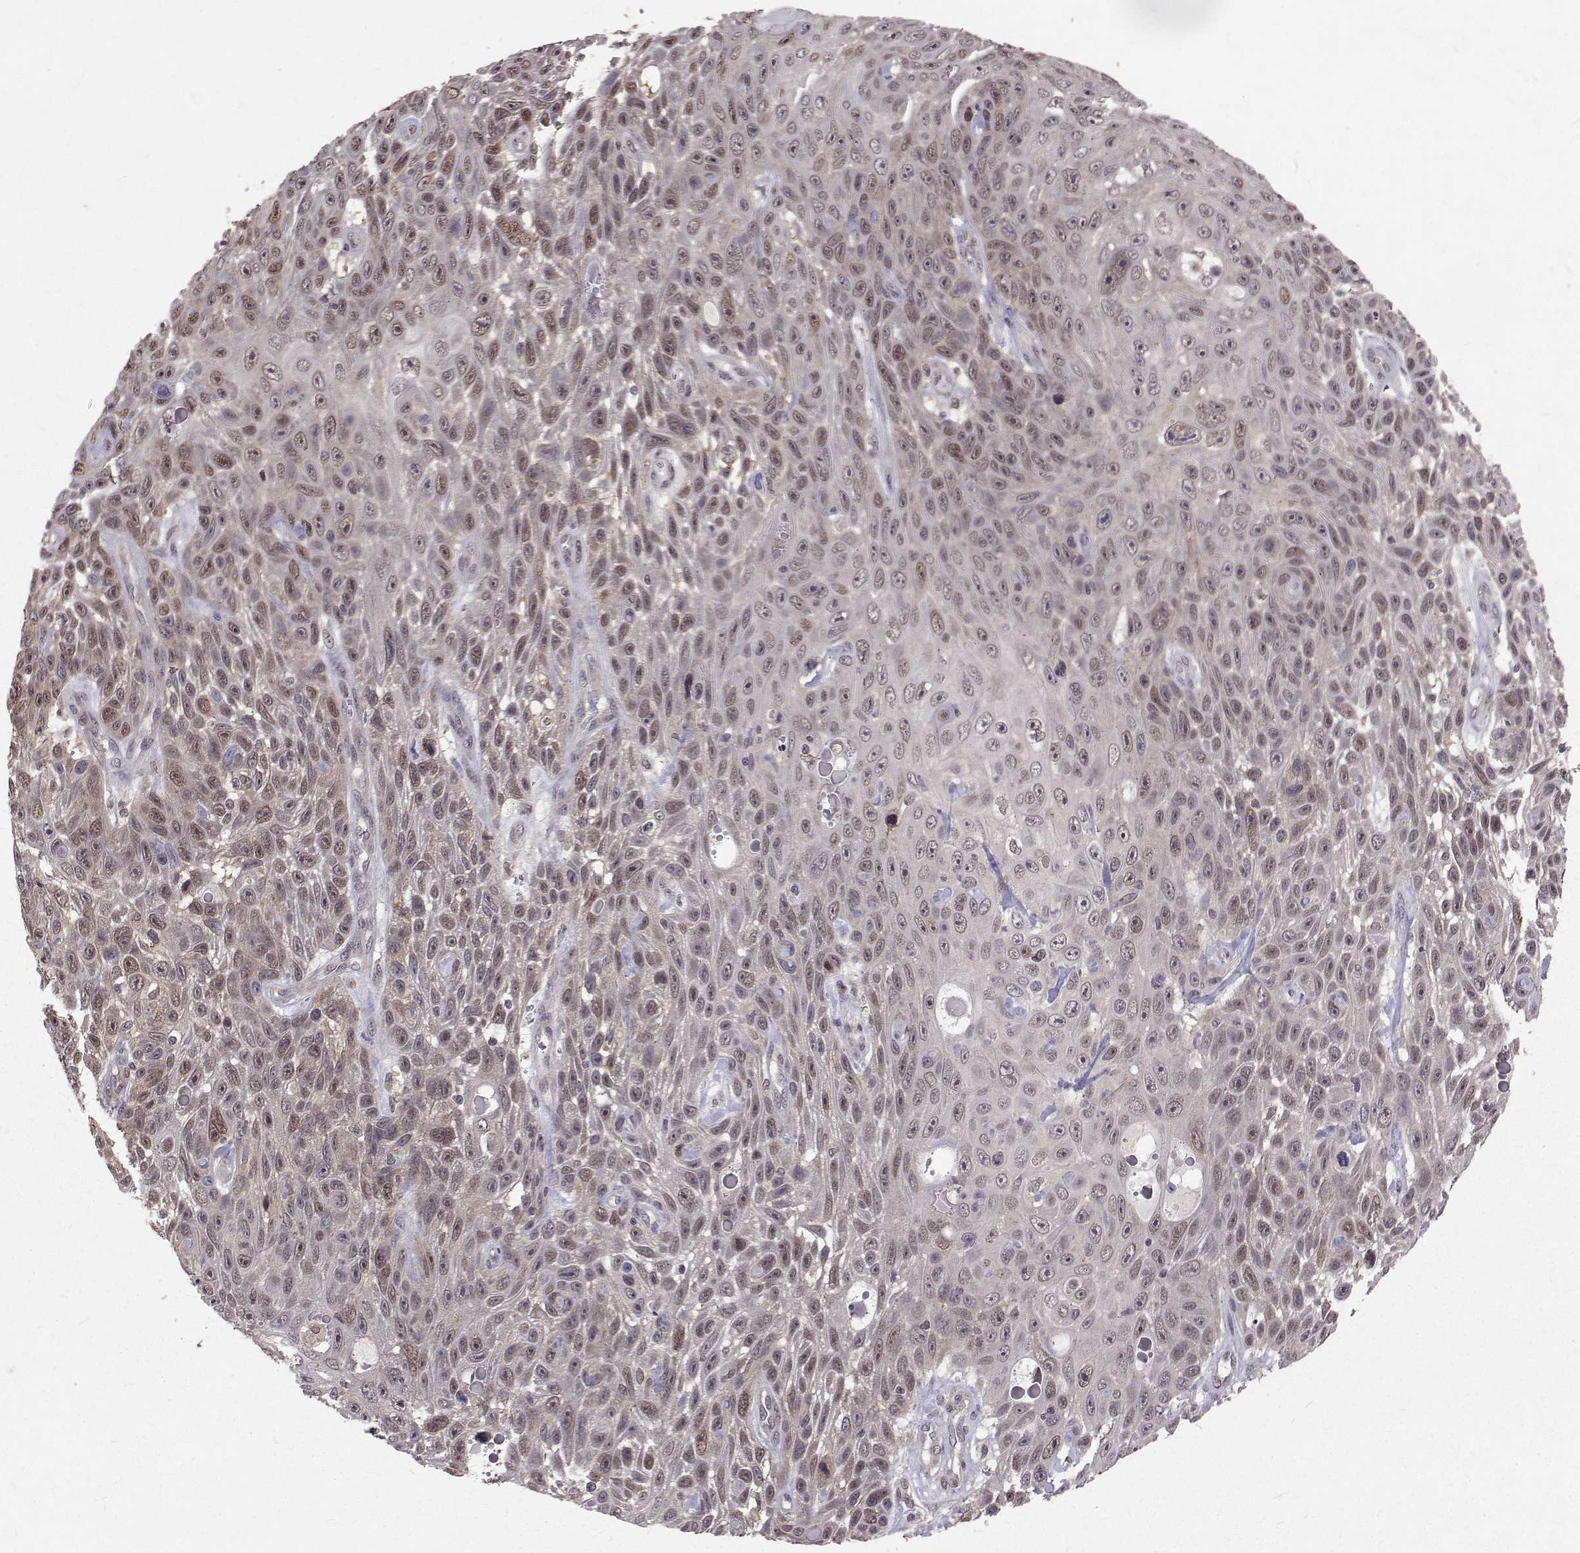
{"staining": {"intensity": "weak", "quantity": "25%-75%", "location": "nuclear"}, "tissue": "skin cancer", "cell_type": "Tumor cells", "image_type": "cancer", "snomed": [{"axis": "morphology", "description": "Squamous cell carcinoma, NOS"}, {"axis": "topography", "description": "Skin"}], "caption": "Immunohistochemical staining of human squamous cell carcinoma (skin) exhibits weak nuclear protein positivity in about 25%-75% of tumor cells.", "gene": "NIF3L1", "patient": {"sex": "male", "age": 82}}